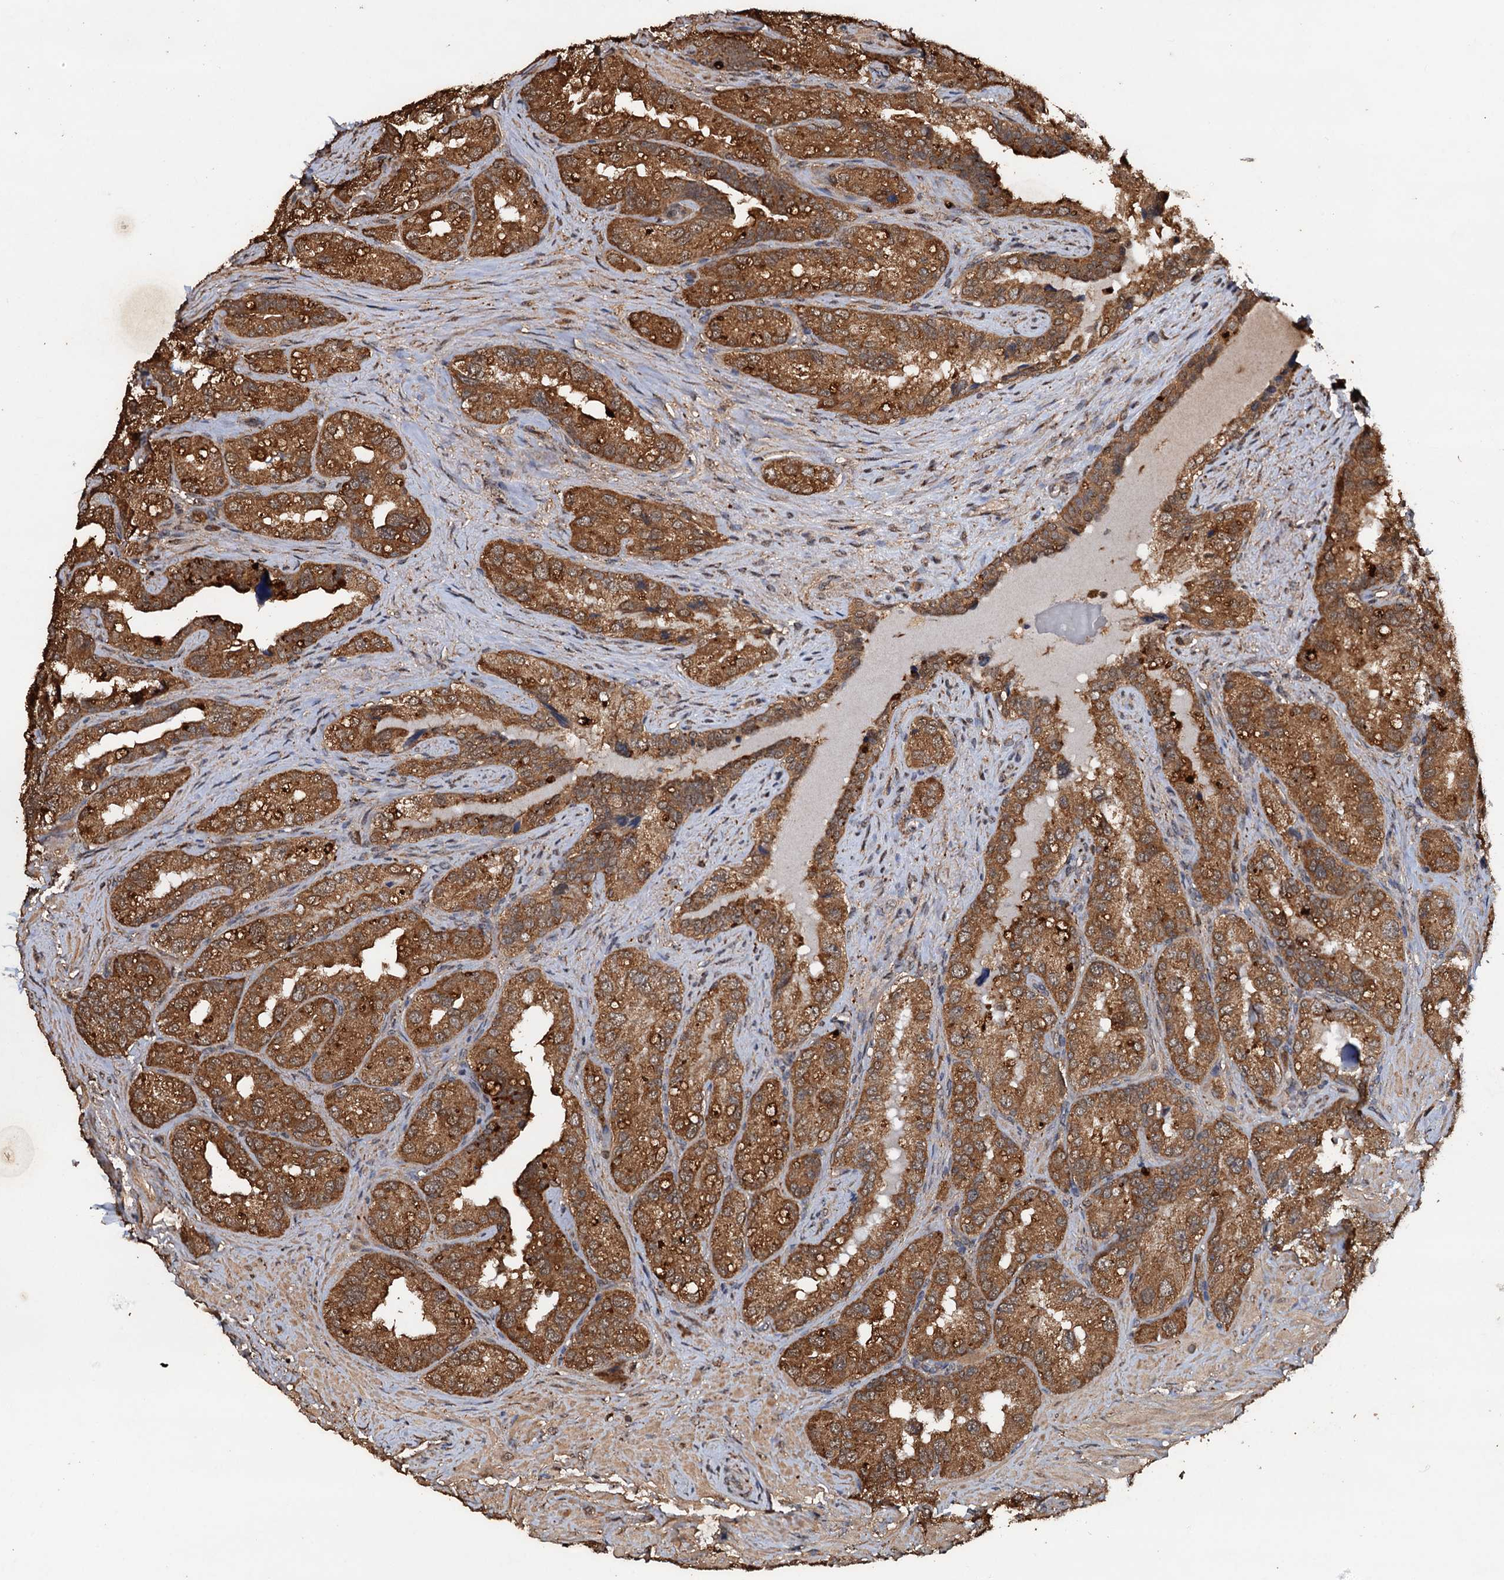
{"staining": {"intensity": "strong", "quantity": ">75%", "location": "cytoplasmic/membranous"}, "tissue": "seminal vesicle", "cell_type": "Glandular cells", "image_type": "normal", "snomed": [{"axis": "morphology", "description": "Normal tissue, NOS"}, {"axis": "topography", "description": "Seminal veicle"}, {"axis": "topography", "description": "Peripheral nerve tissue"}], "caption": "Seminal vesicle stained with DAB immunohistochemistry (IHC) shows high levels of strong cytoplasmic/membranous expression in approximately >75% of glandular cells. (DAB = brown stain, brightfield microscopy at high magnification).", "gene": "PSMD9", "patient": {"sex": "male", "age": 67}}